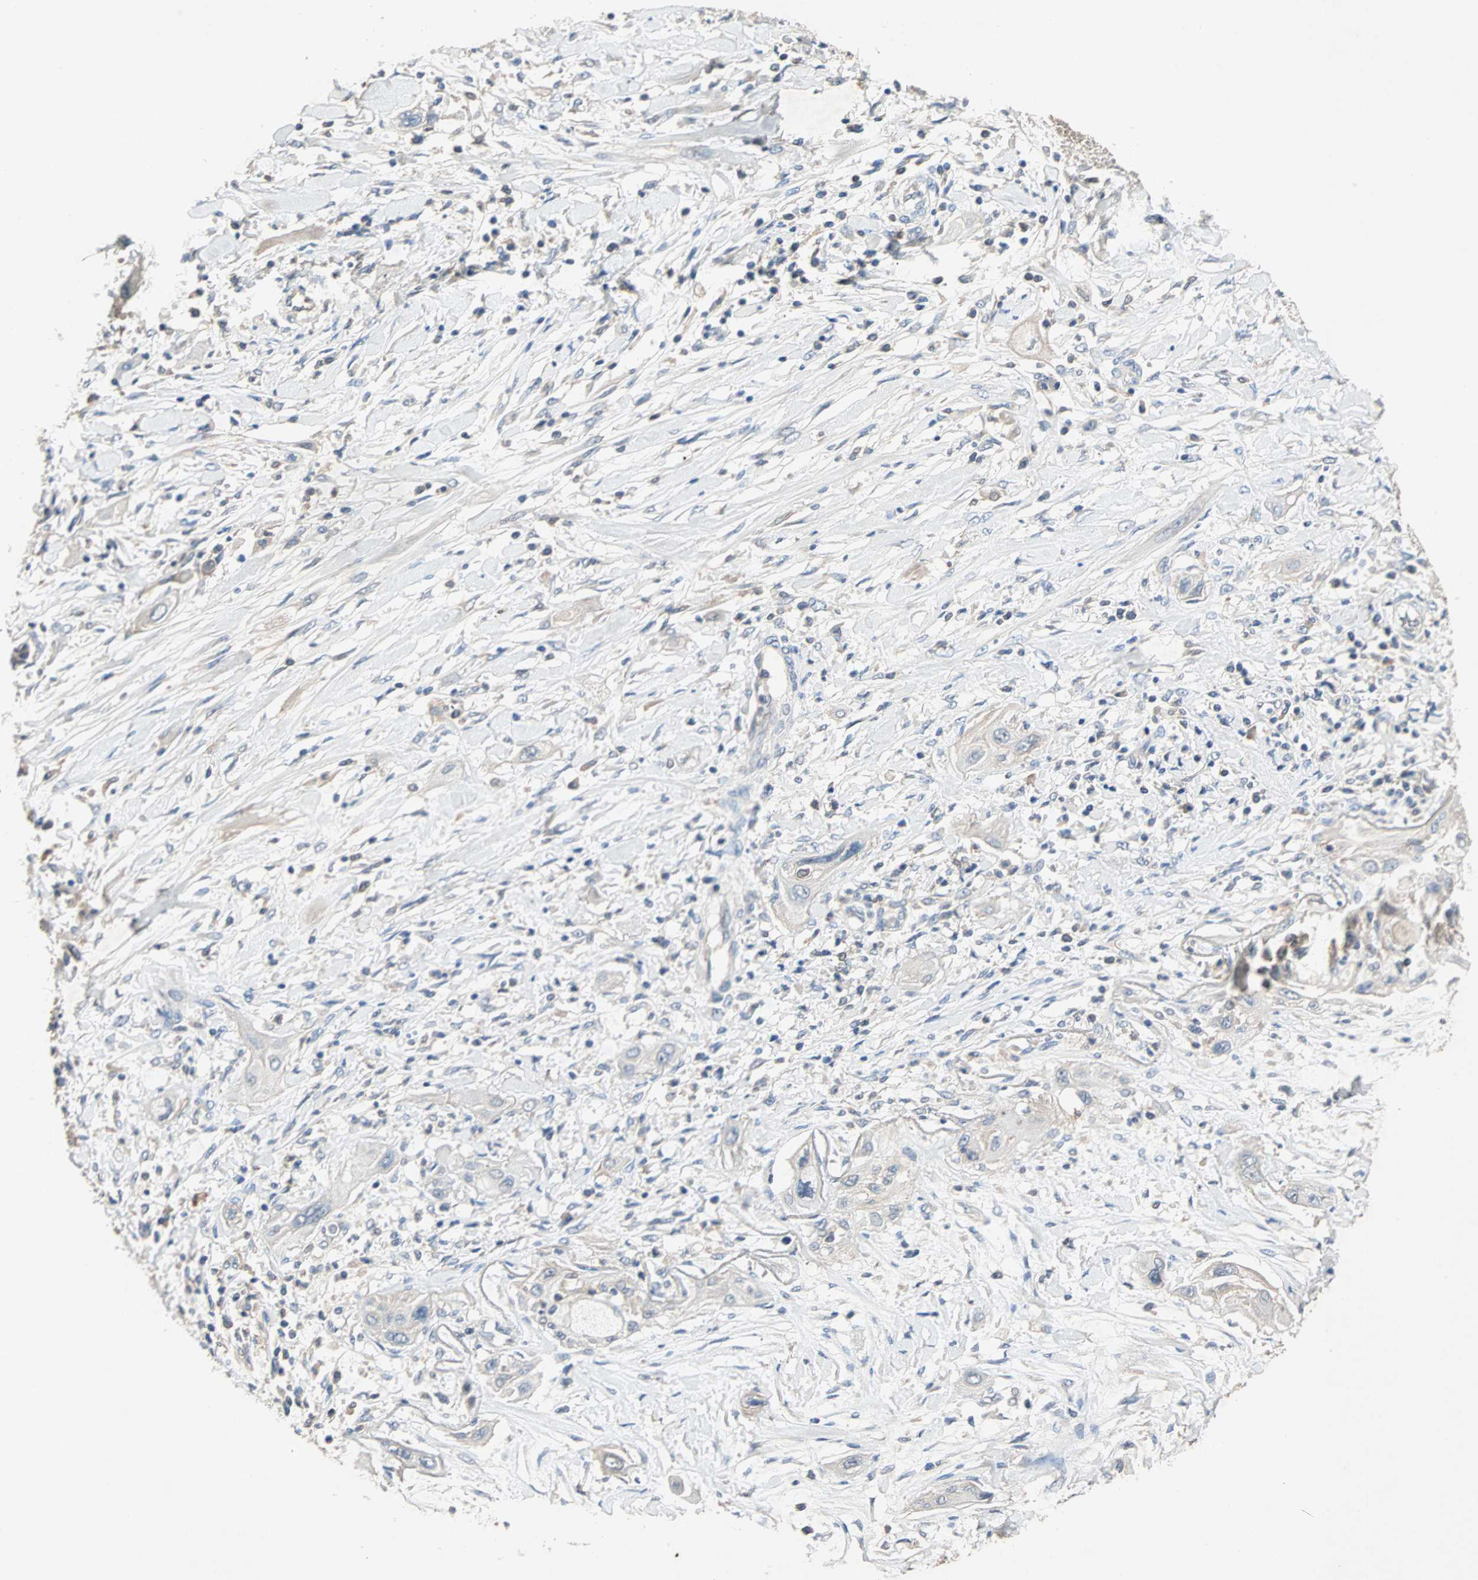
{"staining": {"intensity": "weak", "quantity": "<25%", "location": "cytoplasmic/membranous"}, "tissue": "lung cancer", "cell_type": "Tumor cells", "image_type": "cancer", "snomed": [{"axis": "morphology", "description": "Squamous cell carcinoma, NOS"}, {"axis": "topography", "description": "Lung"}], "caption": "Lung cancer (squamous cell carcinoma) was stained to show a protein in brown. There is no significant positivity in tumor cells.", "gene": "ADAP1", "patient": {"sex": "female", "age": 47}}